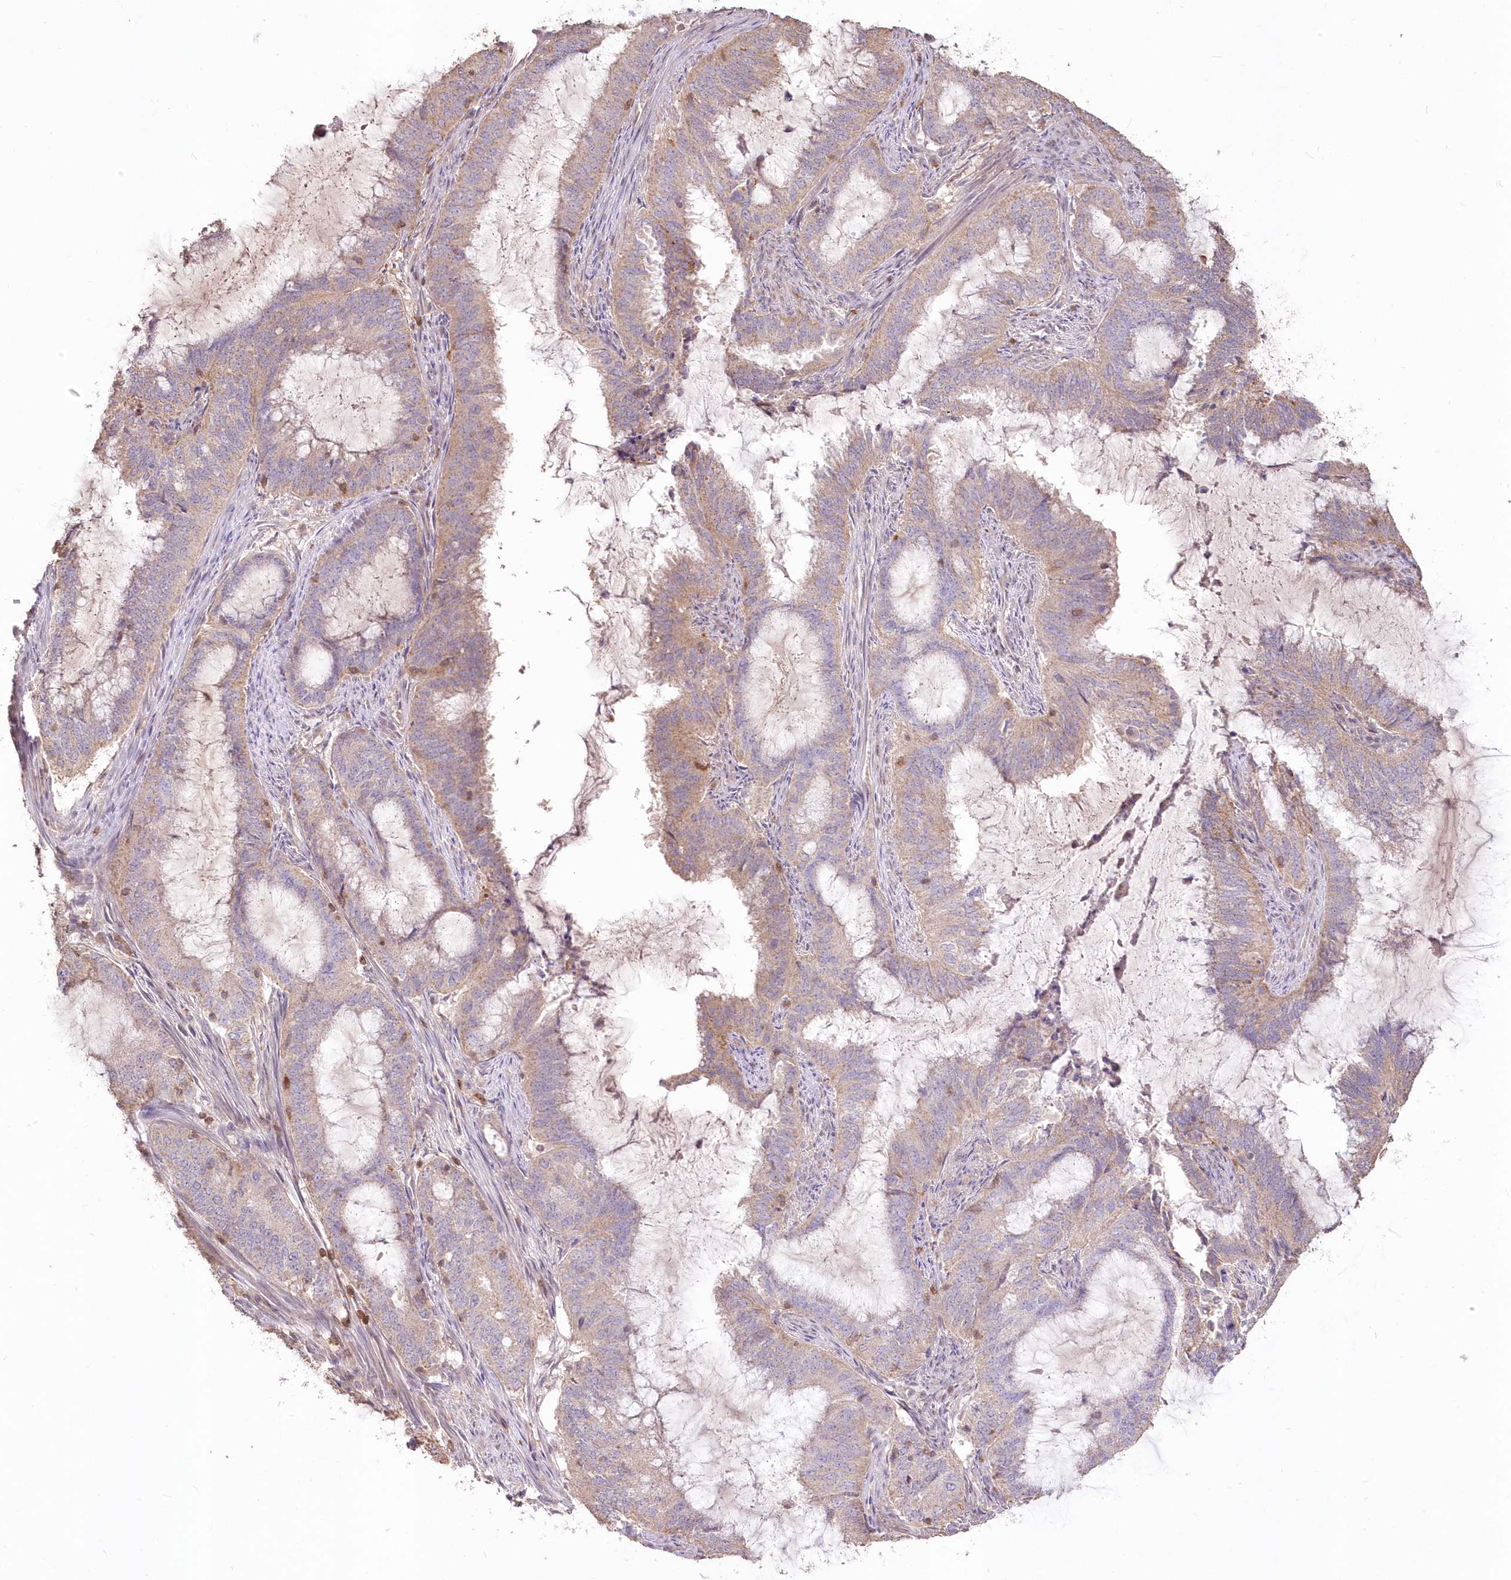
{"staining": {"intensity": "weak", "quantity": "25%-75%", "location": "cytoplasmic/membranous"}, "tissue": "endometrial cancer", "cell_type": "Tumor cells", "image_type": "cancer", "snomed": [{"axis": "morphology", "description": "Adenocarcinoma, NOS"}, {"axis": "topography", "description": "Endometrium"}], "caption": "This is an image of IHC staining of endometrial cancer, which shows weak positivity in the cytoplasmic/membranous of tumor cells.", "gene": "STK17B", "patient": {"sex": "female", "age": 51}}